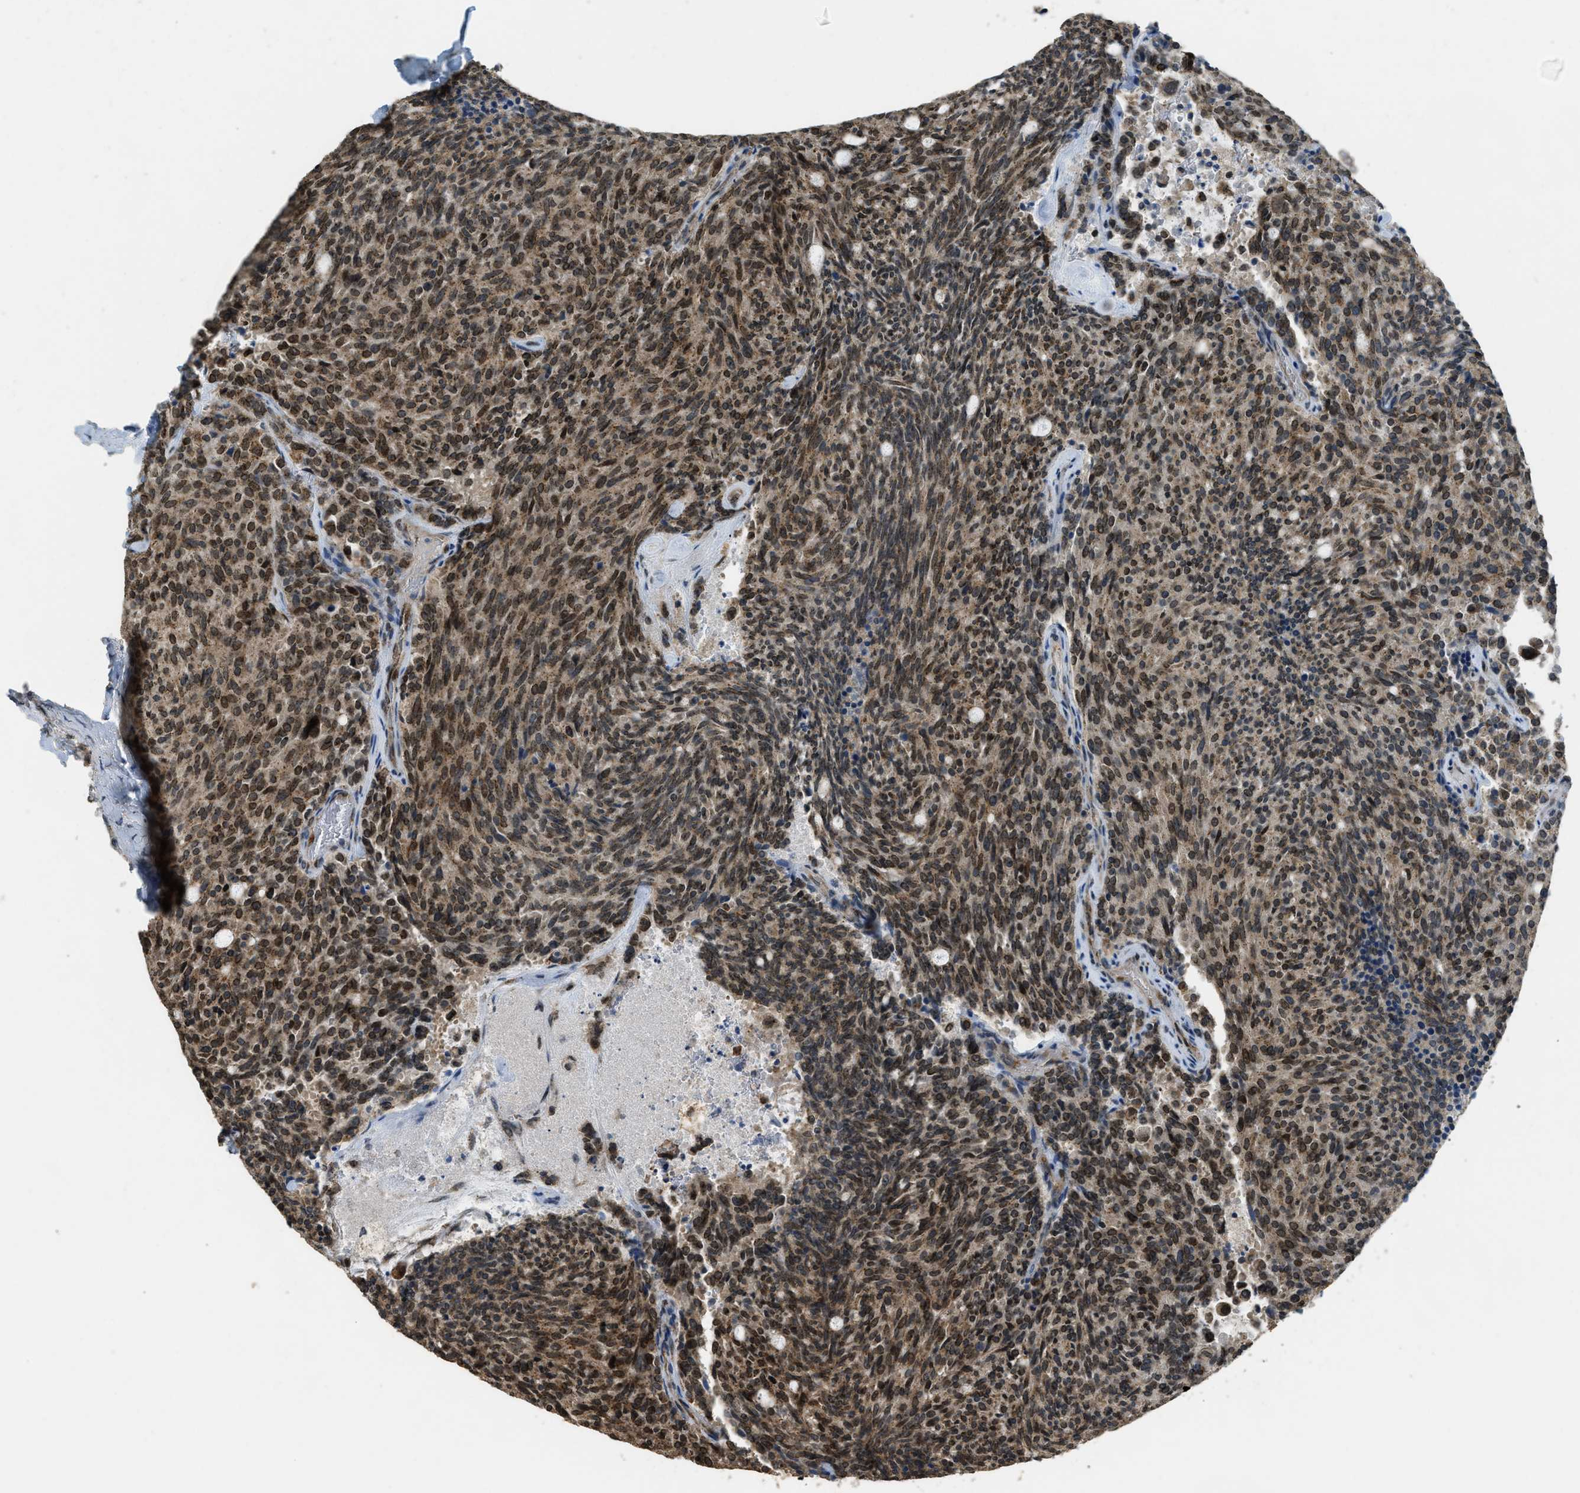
{"staining": {"intensity": "moderate", "quantity": ">75%", "location": "cytoplasmic/membranous,nuclear"}, "tissue": "carcinoid", "cell_type": "Tumor cells", "image_type": "cancer", "snomed": [{"axis": "morphology", "description": "Carcinoid, malignant, NOS"}, {"axis": "topography", "description": "Pancreas"}], "caption": "Malignant carcinoid tissue reveals moderate cytoplasmic/membranous and nuclear positivity in approximately >75% of tumor cells, visualized by immunohistochemistry.", "gene": "IPO7", "patient": {"sex": "female", "age": 54}}